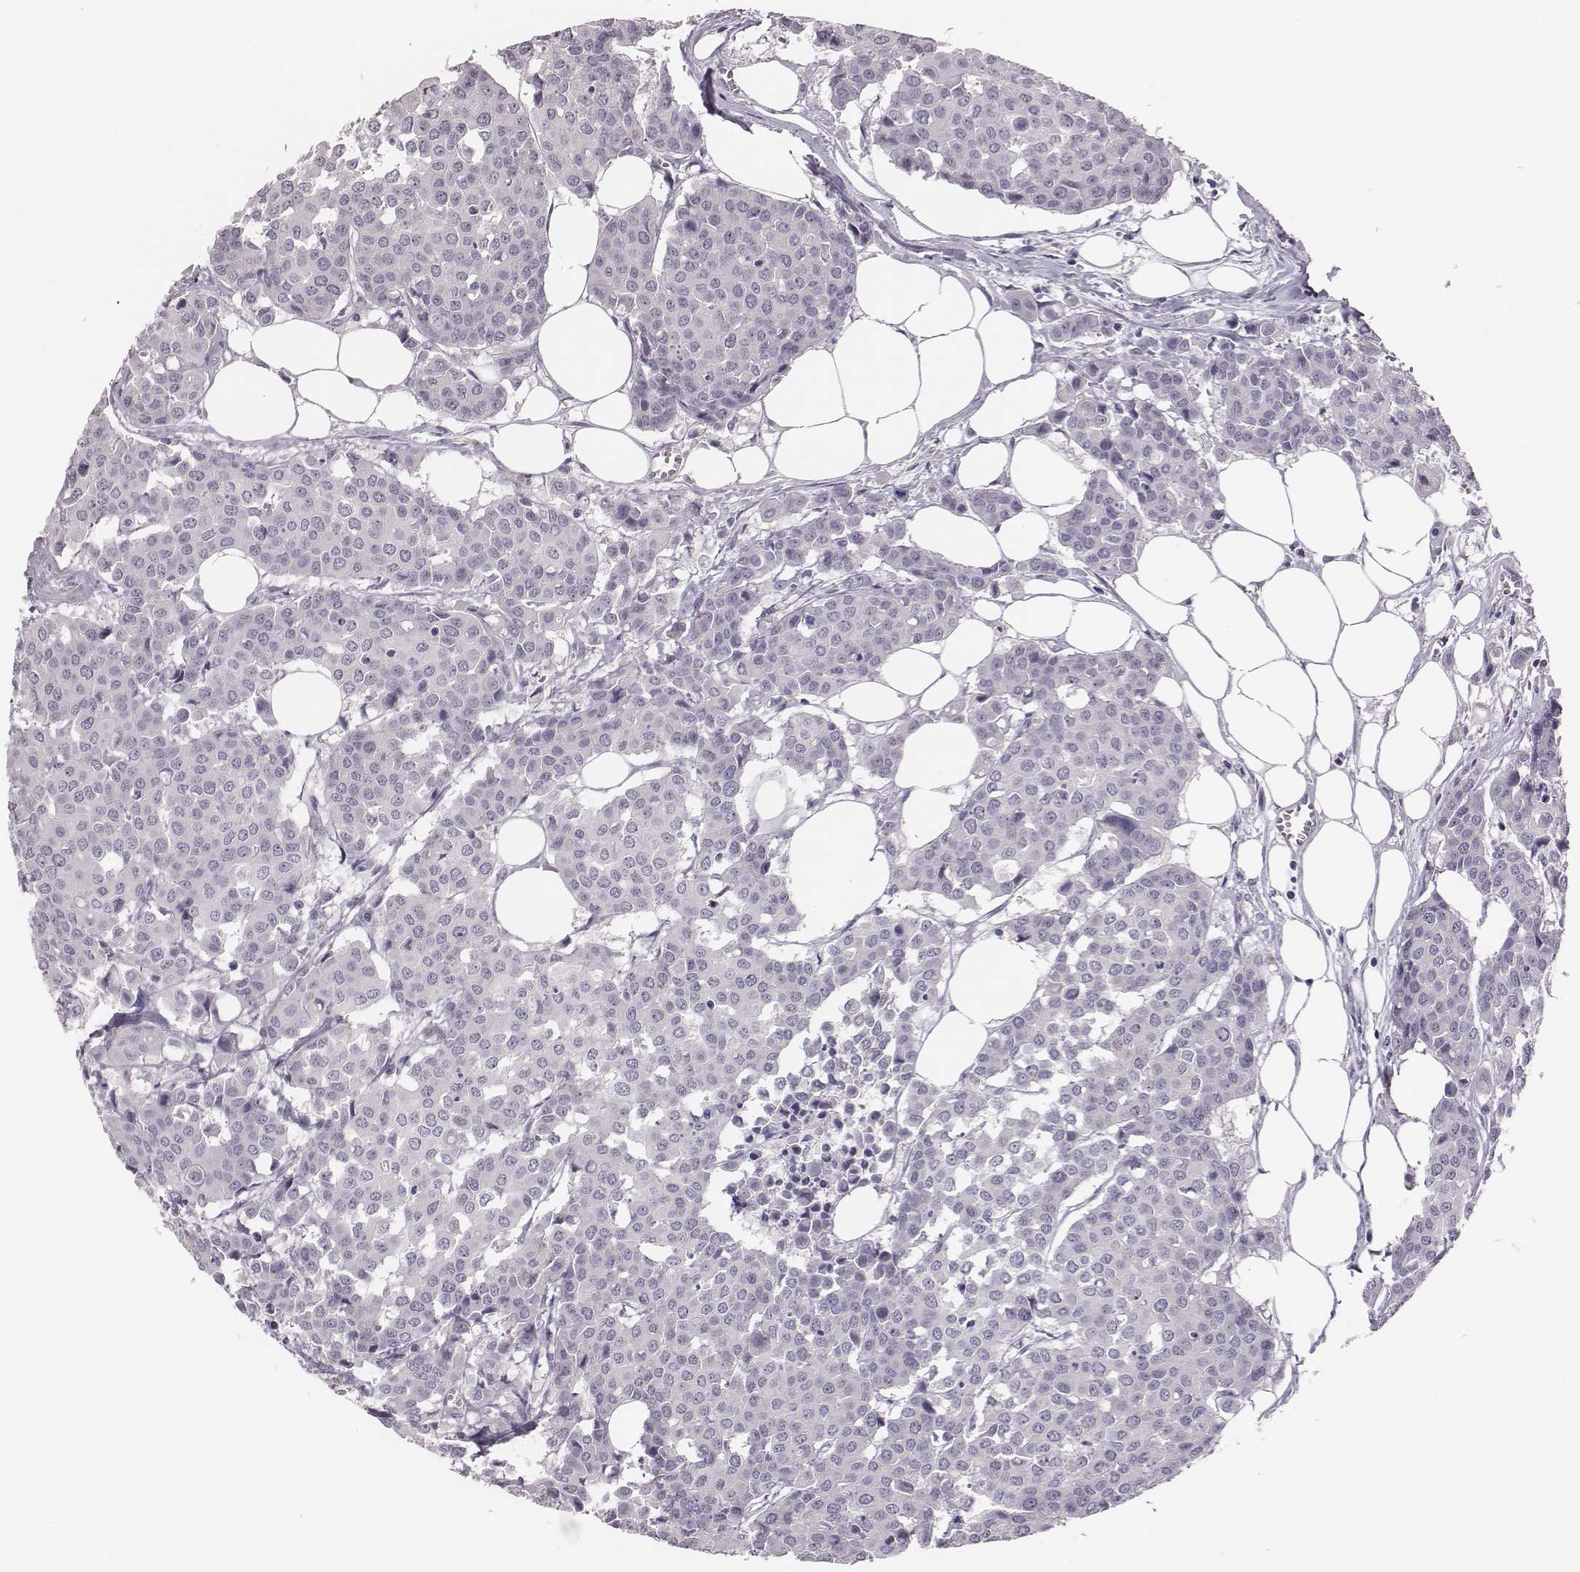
{"staining": {"intensity": "negative", "quantity": "none", "location": "none"}, "tissue": "carcinoid", "cell_type": "Tumor cells", "image_type": "cancer", "snomed": [{"axis": "morphology", "description": "Carcinoid, malignant, NOS"}, {"axis": "topography", "description": "Colon"}], "caption": "Immunohistochemistry (IHC) of carcinoid demonstrates no positivity in tumor cells. (DAB (3,3'-diaminobenzidine) IHC, high magnification).", "gene": "SCML2", "patient": {"sex": "male", "age": 81}}